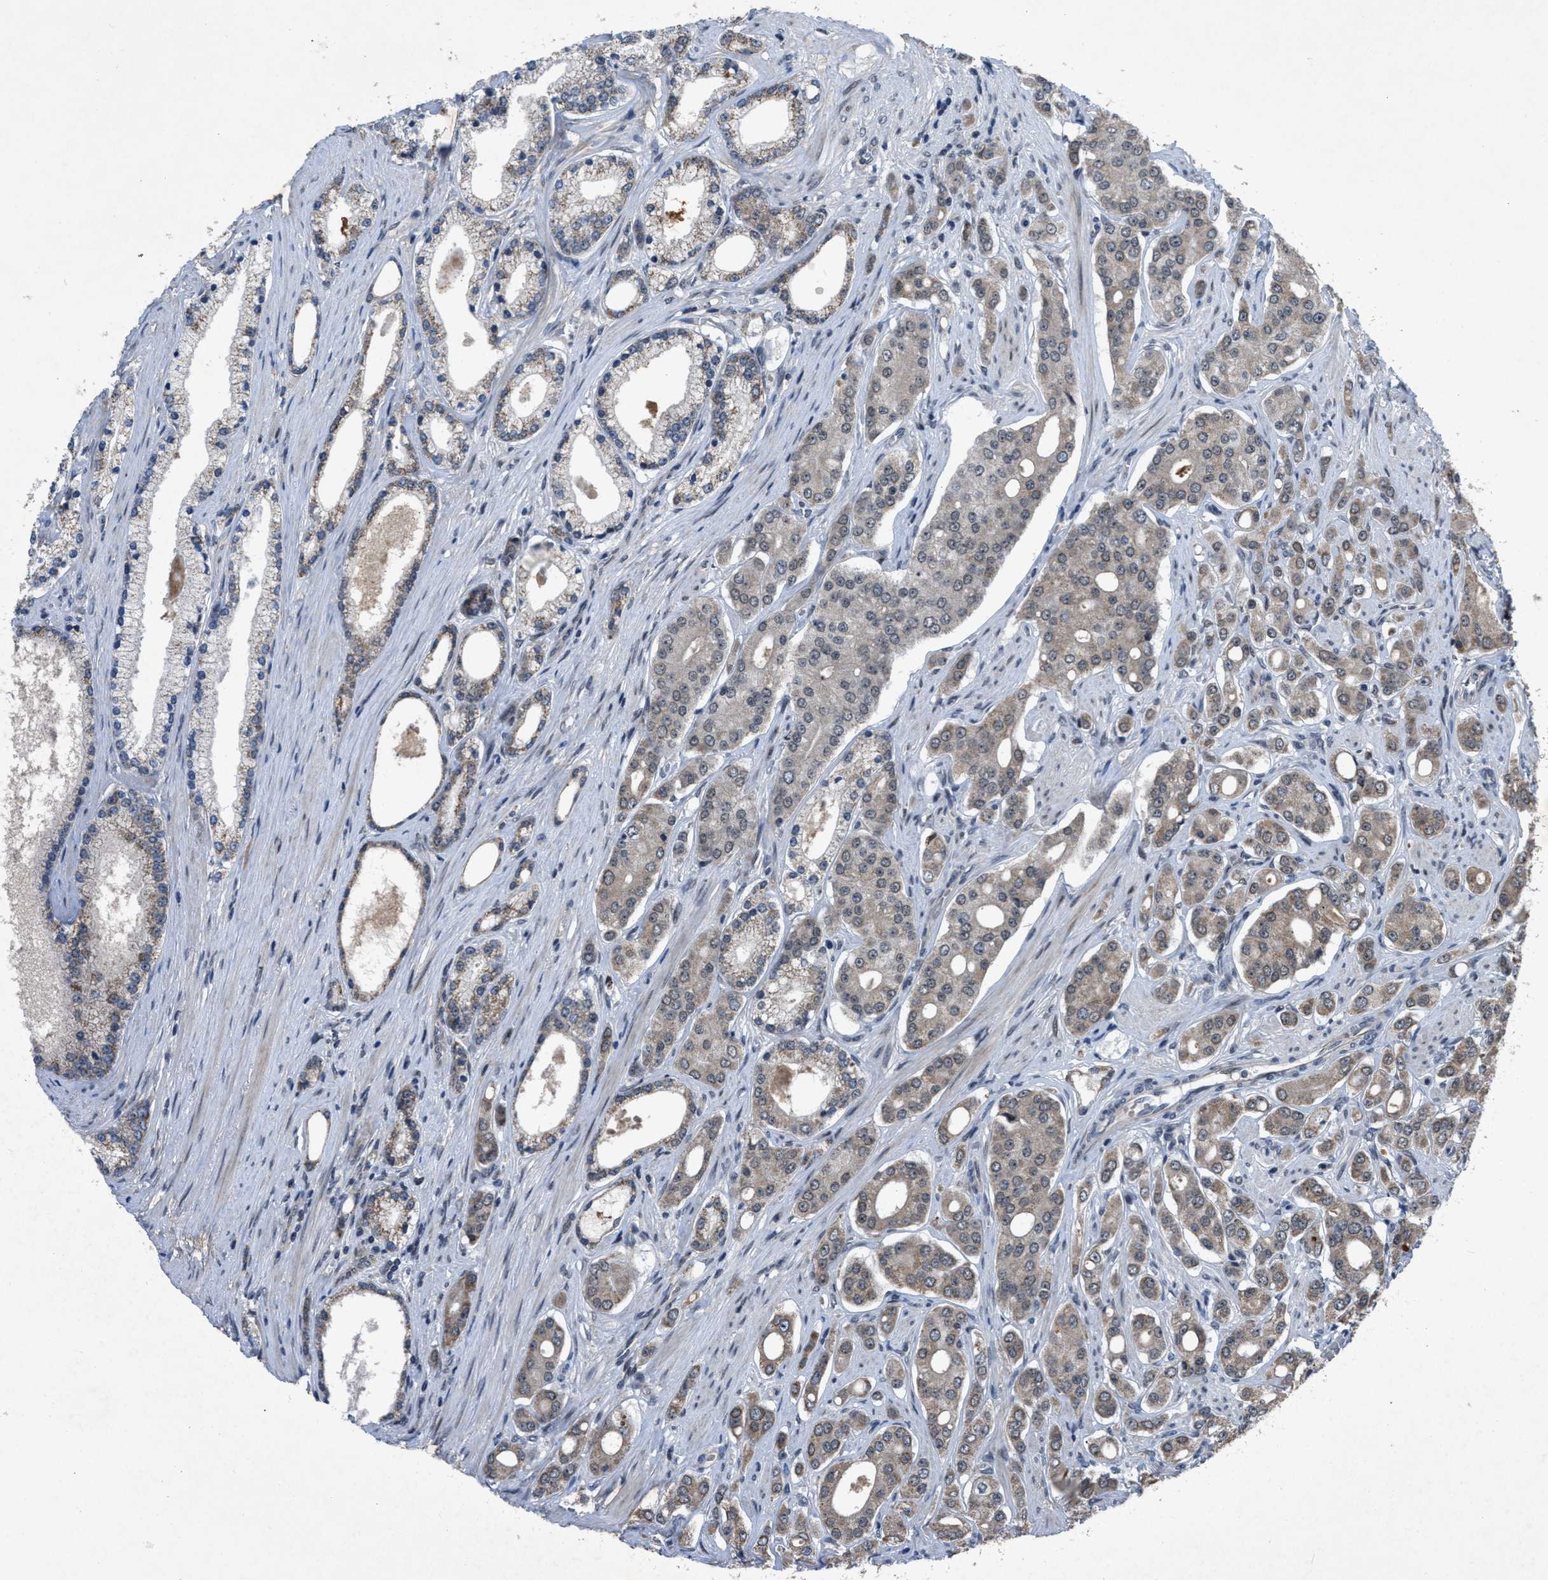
{"staining": {"intensity": "weak", "quantity": "<25%", "location": "cytoplasmic/membranous"}, "tissue": "prostate cancer", "cell_type": "Tumor cells", "image_type": "cancer", "snomed": [{"axis": "morphology", "description": "Adenocarcinoma, High grade"}, {"axis": "topography", "description": "Prostate"}], "caption": "Prostate high-grade adenocarcinoma stained for a protein using immunohistochemistry (IHC) displays no staining tumor cells.", "gene": "ZNHIT1", "patient": {"sex": "male", "age": 71}}